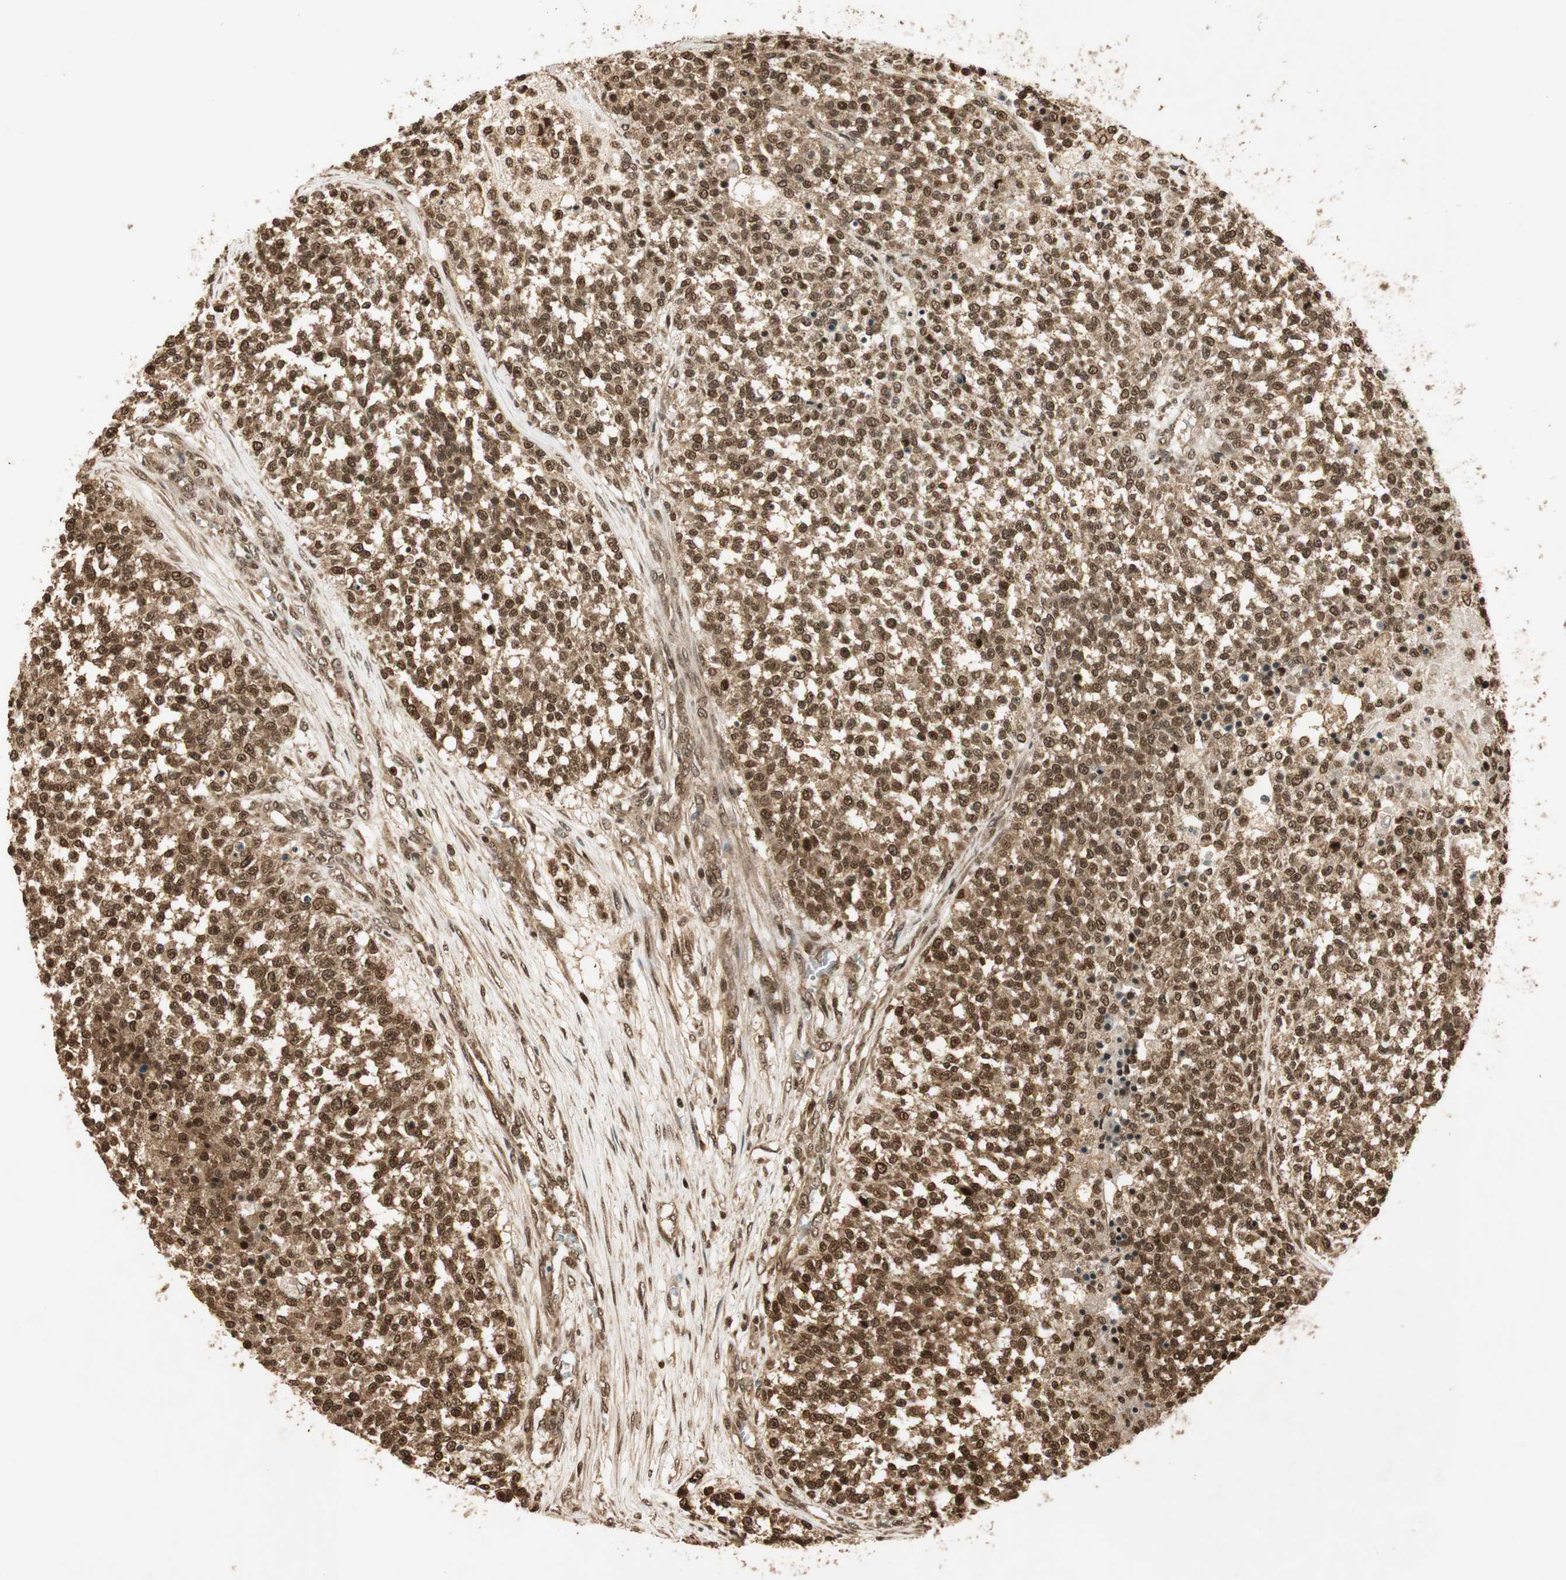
{"staining": {"intensity": "strong", "quantity": ">75%", "location": "cytoplasmic/membranous,nuclear"}, "tissue": "testis cancer", "cell_type": "Tumor cells", "image_type": "cancer", "snomed": [{"axis": "morphology", "description": "Seminoma, NOS"}, {"axis": "topography", "description": "Testis"}], "caption": "Brown immunohistochemical staining in human testis seminoma reveals strong cytoplasmic/membranous and nuclear expression in approximately >75% of tumor cells. The staining was performed using DAB (3,3'-diaminobenzidine), with brown indicating positive protein expression. Nuclei are stained blue with hematoxylin.", "gene": "RPA3", "patient": {"sex": "male", "age": 59}}